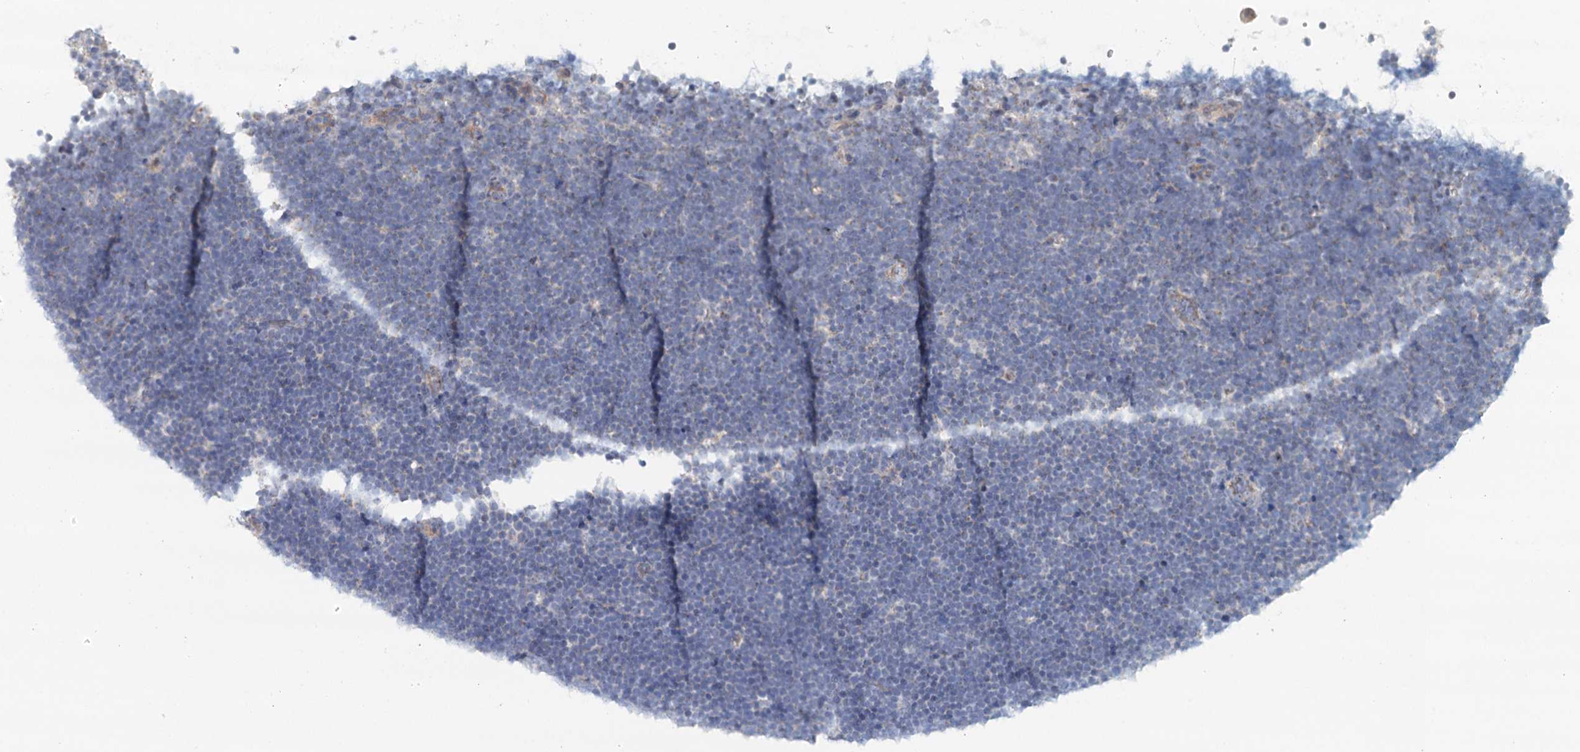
{"staining": {"intensity": "negative", "quantity": "none", "location": "none"}, "tissue": "lymphoma", "cell_type": "Tumor cells", "image_type": "cancer", "snomed": [{"axis": "morphology", "description": "Malignant lymphoma, non-Hodgkin's type, High grade"}, {"axis": "topography", "description": "Lymph node"}], "caption": "A high-resolution micrograph shows immunohistochemistry staining of malignant lymphoma, non-Hodgkin's type (high-grade), which reveals no significant expression in tumor cells.", "gene": "RBM43", "patient": {"sex": "male", "age": 13}}